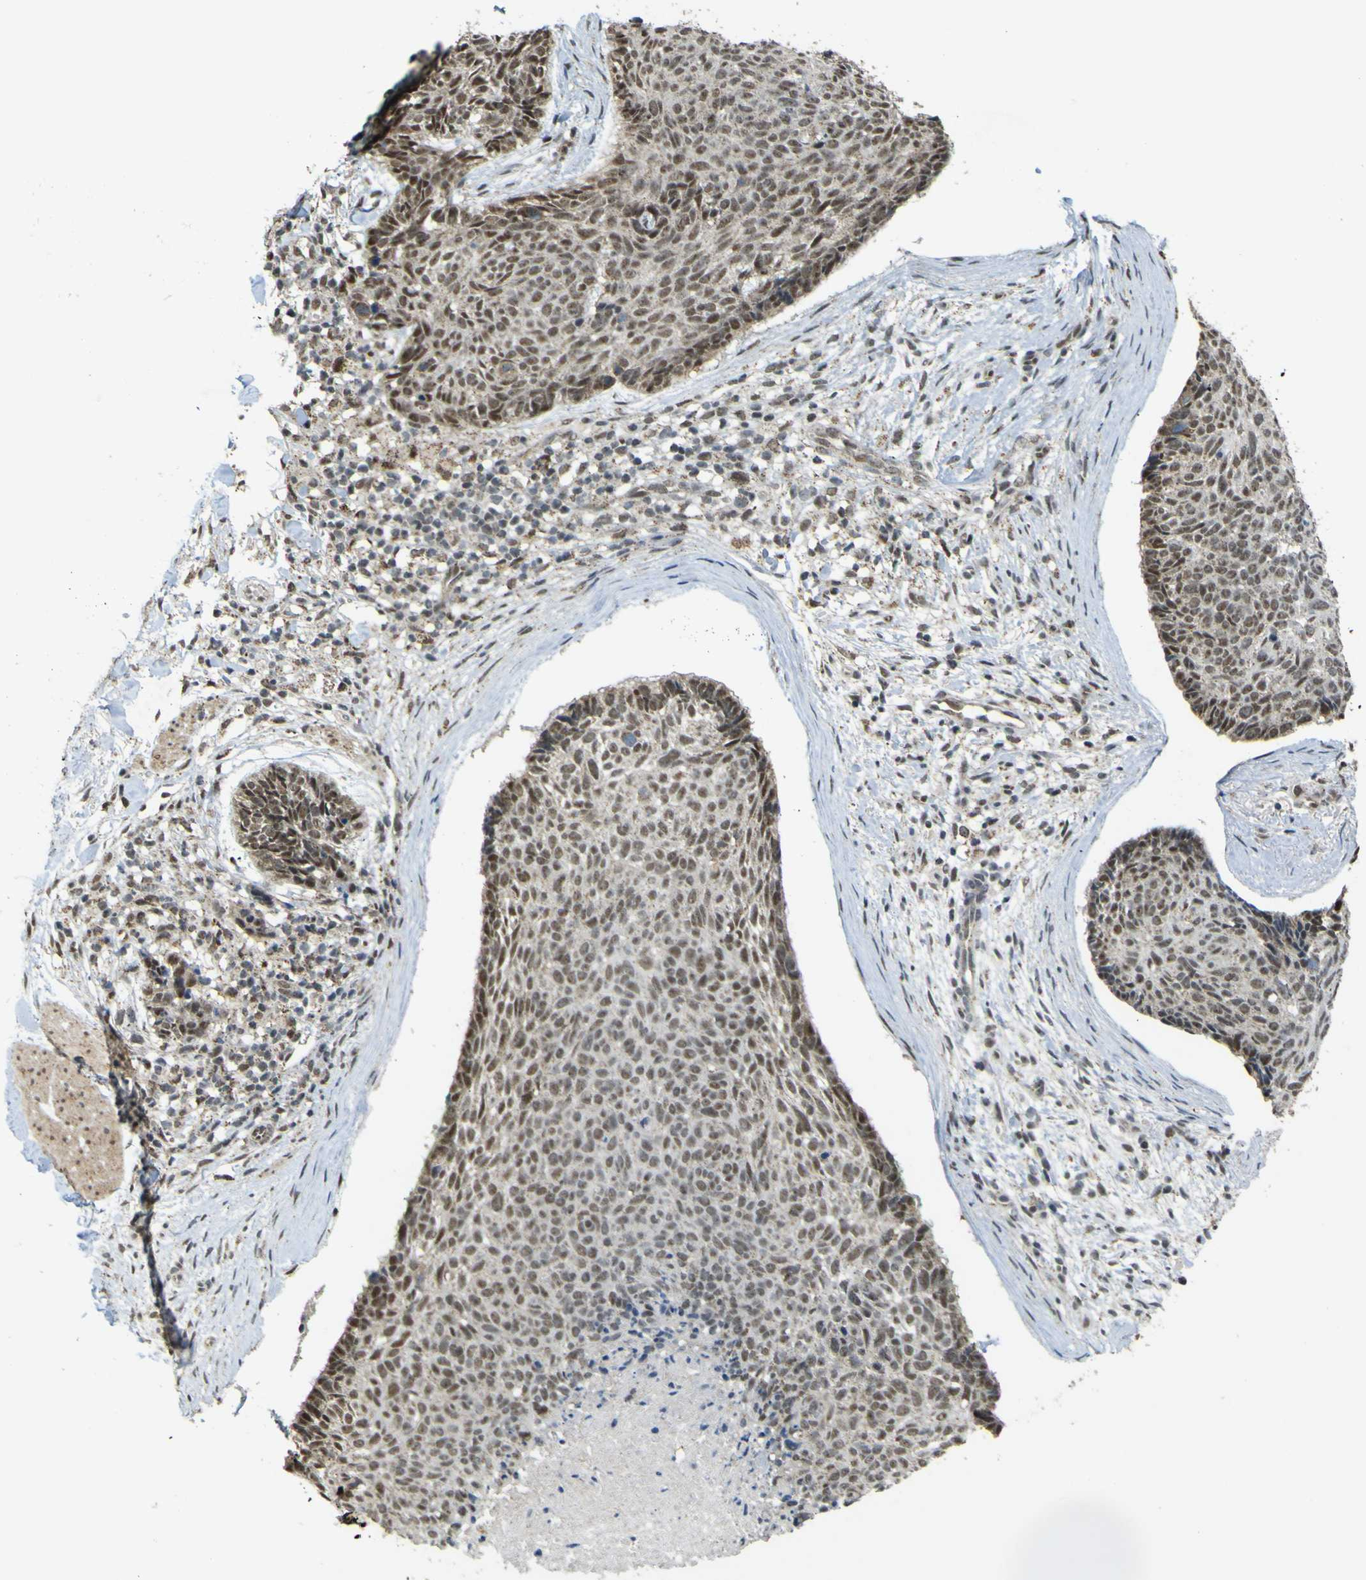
{"staining": {"intensity": "moderate", "quantity": ">75%", "location": "cytoplasmic/membranous,nuclear"}, "tissue": "skin cancer", "cell_type": "Tumor cells", "image_type": "cancer", "snomed": [{"axis": "morphology", "description": "Normal tissue, NOS"}, {"axis": "morphology", "description": "Basal cell carcinoma"}, {"axis": "topography", "description": "Skin"}], "caption": "A brown stain labels moderate cytoplasmic/membranous and nuclear expression of a protein in human skin cancer (basal cell carcinoma) tumor cells.", "gene": "ACBD5", "patient": {"sex": "female", "age": 56}}